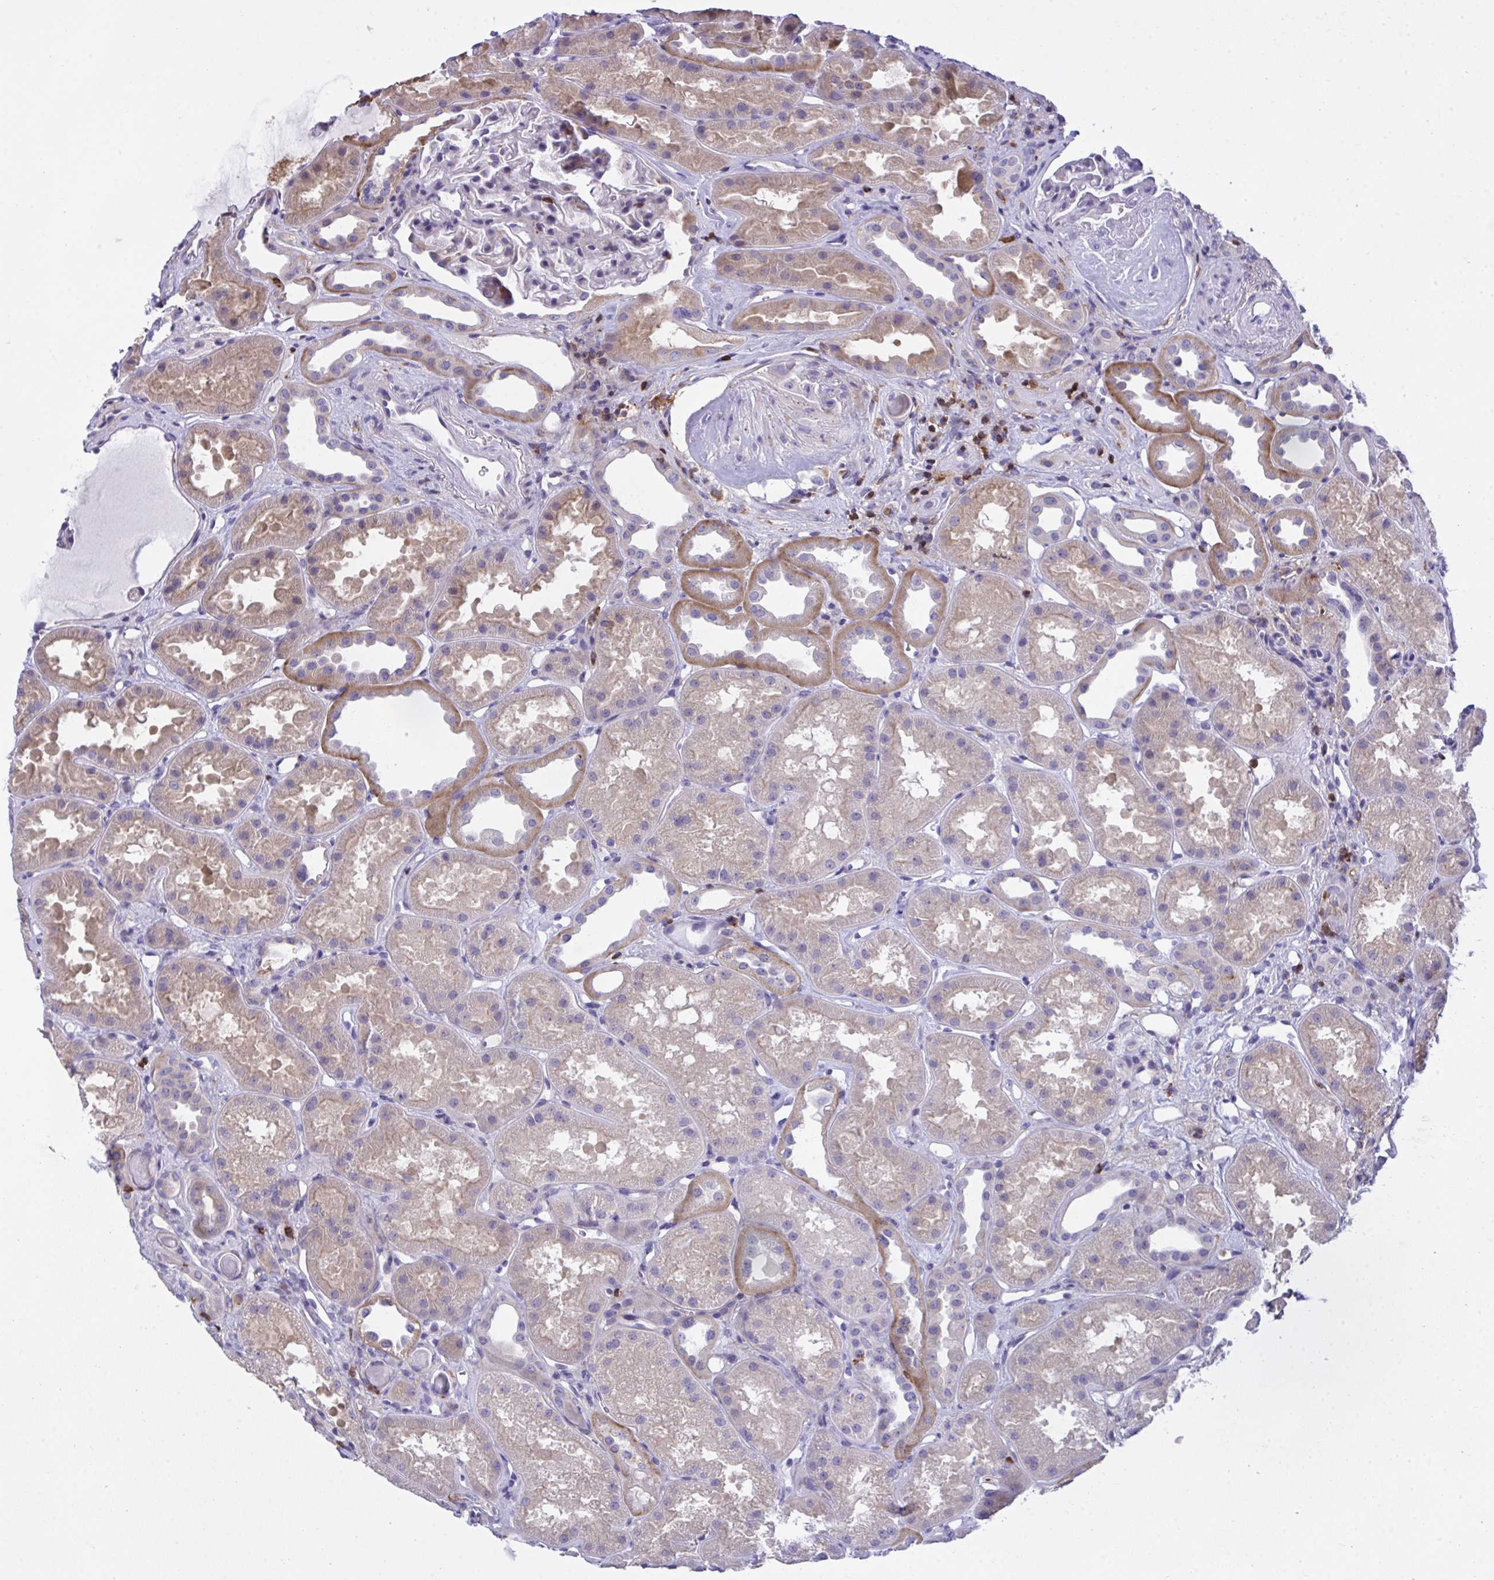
{"staining": {"intensity": "negative", "quantity": "none", "location": "none"}, "tissue": "kidney", "cell_type": "Cells in glomeruli", "image_type": "normal", "snomed": [{"axis": "morphology", "description": "Normal tissue, NOS"}, {"axis": "topography", "description": "Kidney"}], "caption": "A high-resolution image shows immunohistochemistry staining of normal kidney, which demonstrates no significant positivity in cells in glomeruli.", "gene": "AP5M1", "patient": {"sex": "male", "age": 61}}